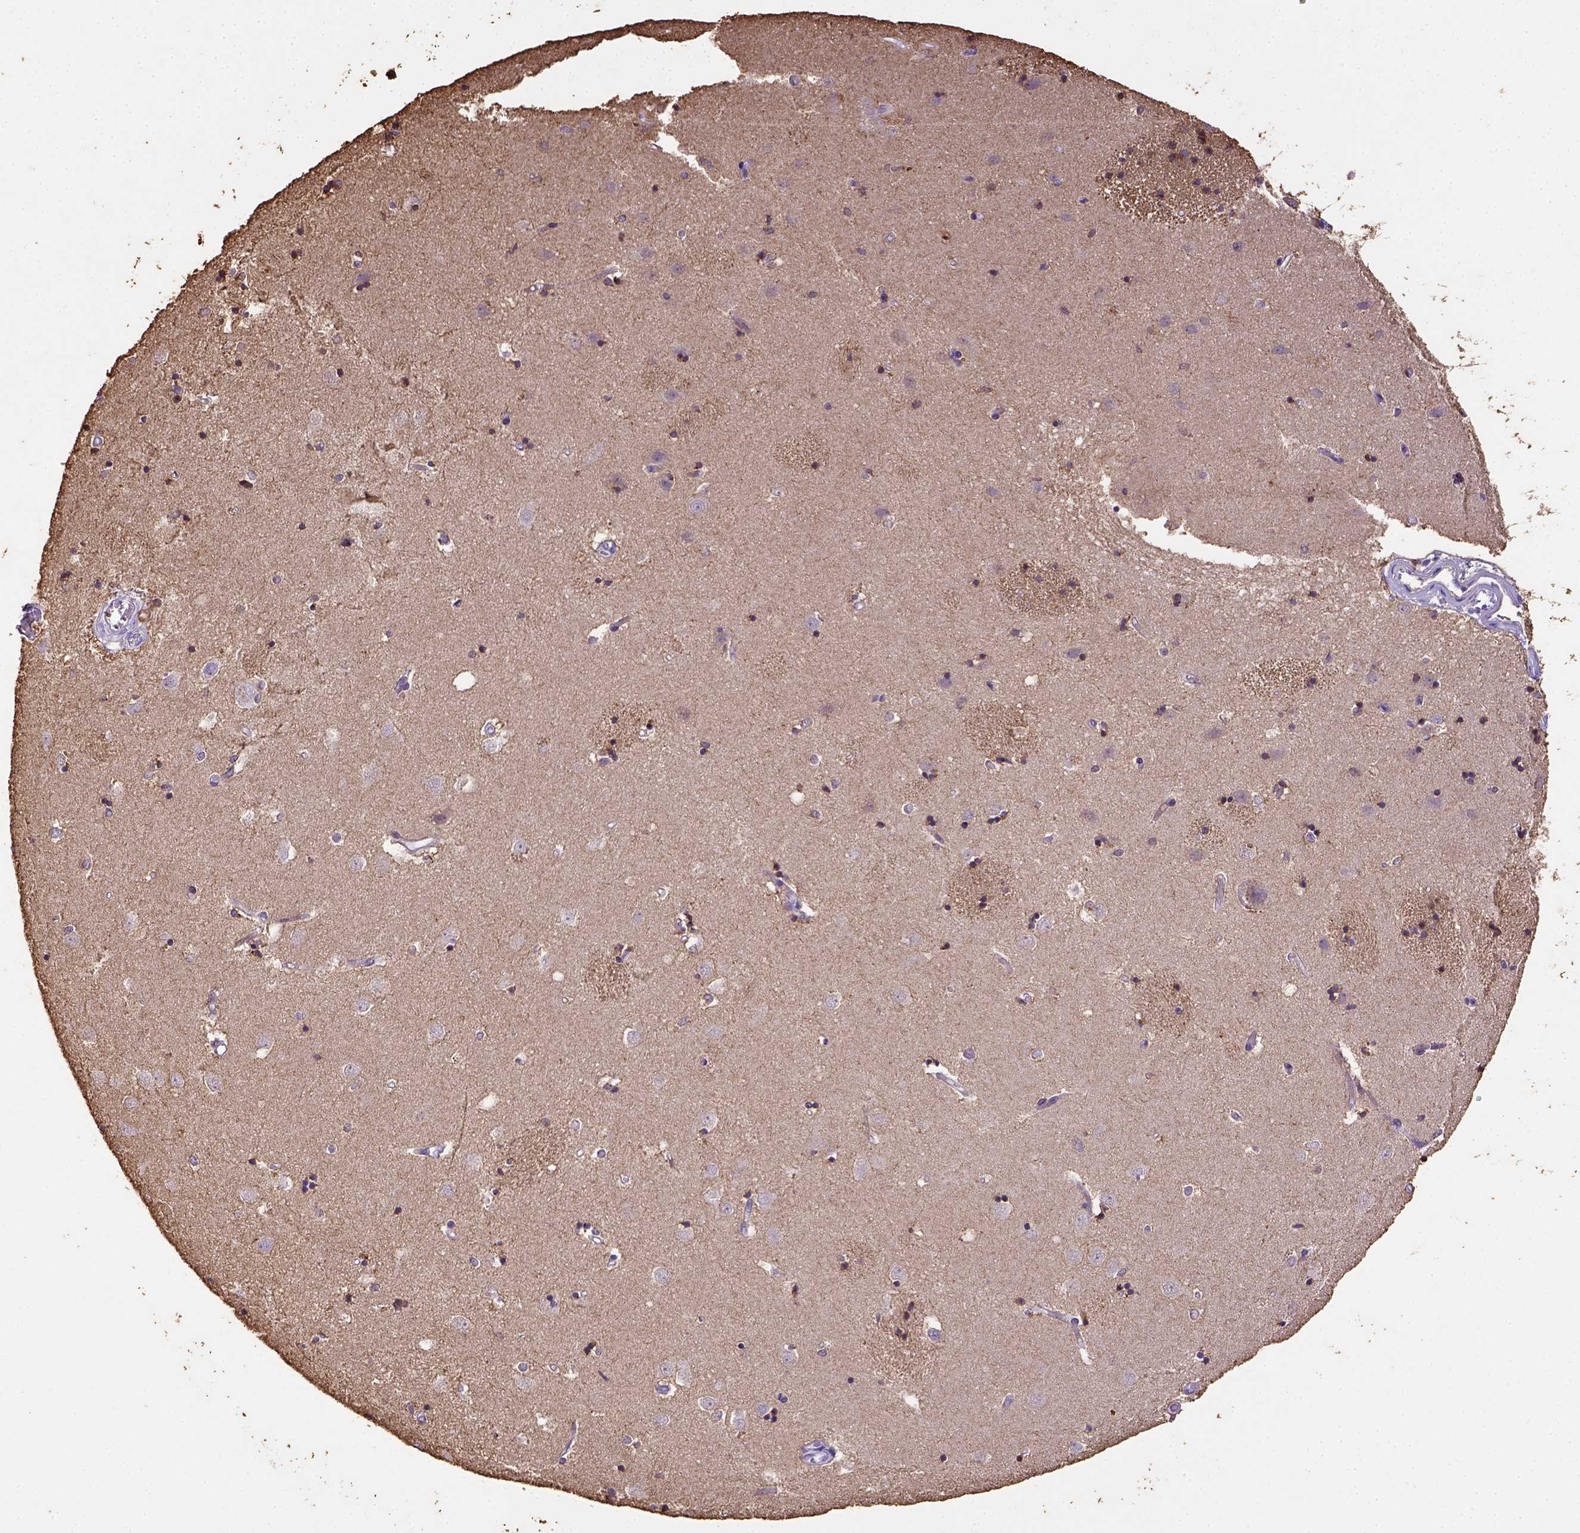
{"staining": {"intensity": "strong", "quantity": ">75%", "location": "cytoplasmic/membranous"}, "tissue": "caudate", "cell_type": "Glial cells", "image_type": "normal", "snomed": [{"axis": "morphology", "description": "Normal tissue, NOS"}, {"axis": "topography", "description": "Lateral ventricle wall"}], "caption": "Immunohistochemical staining of unremarkable human caudate exhibits strong cytoplasmic/membranous protein staining in approximately >75% of glial cells.", "gene": "B3GAT1", "patient": {"sex": "male", "age": 54}}